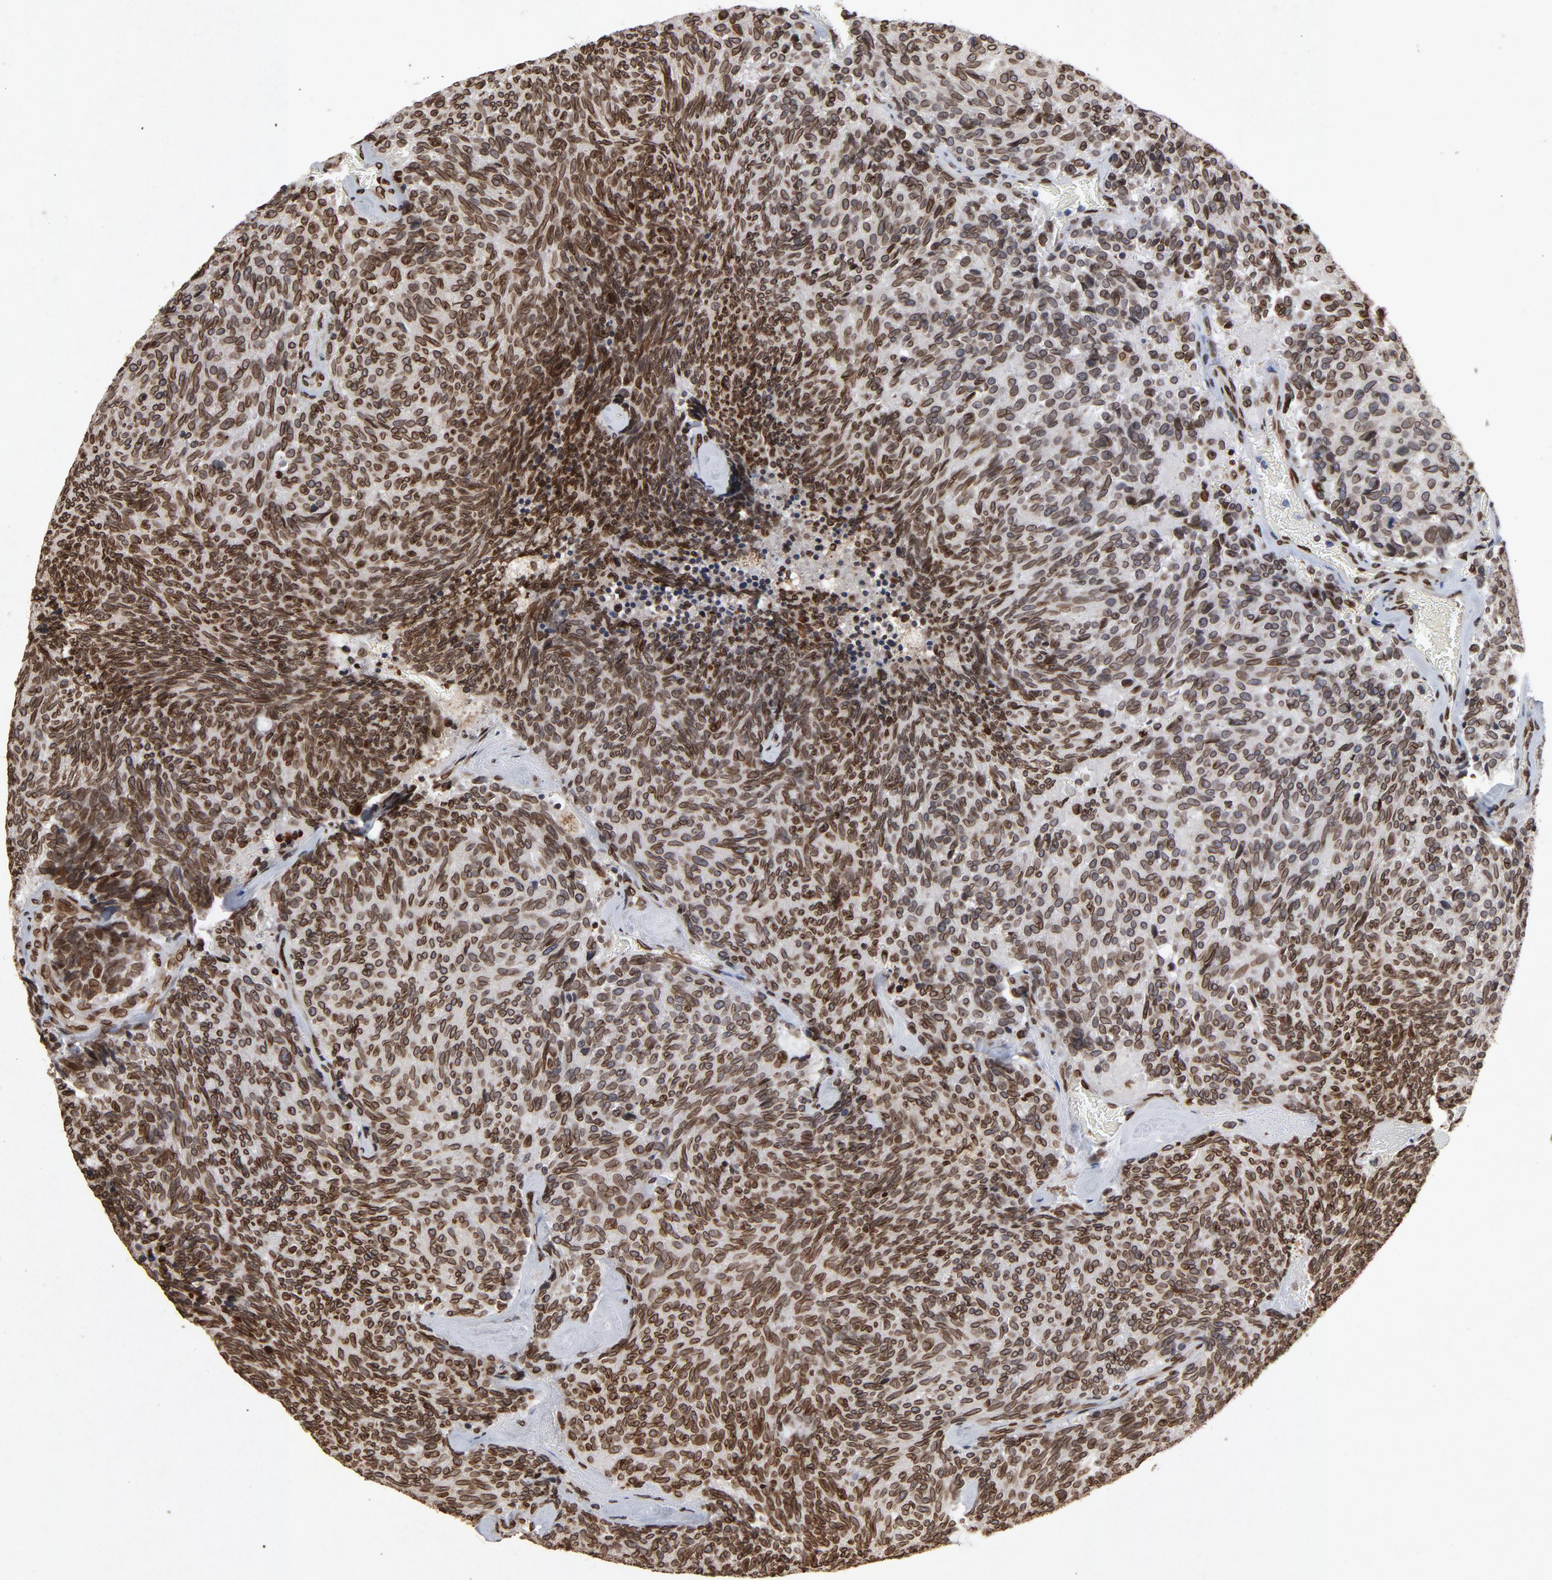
{"staining": {"intensity": "strong", "quantity": ">75%", "location": "cytoplasmic/membranous,nuclear"}, "tissue": "carcinoid", "cell_type": "Tumor cells", "image_type": "cancer", "snomed": [{"axis": "morphology", "description": "Carcinoid, malignant, NOS"}, {"axis": "topography", "description": "Pancreas"}], "caption": "Protein staining displays strong cytoplasmic/membranous and nuclear staining in about >75% of tumor cells in carcinoid.", "gene": "LMNA", "patient": {"sex": "female", "age": 54}}